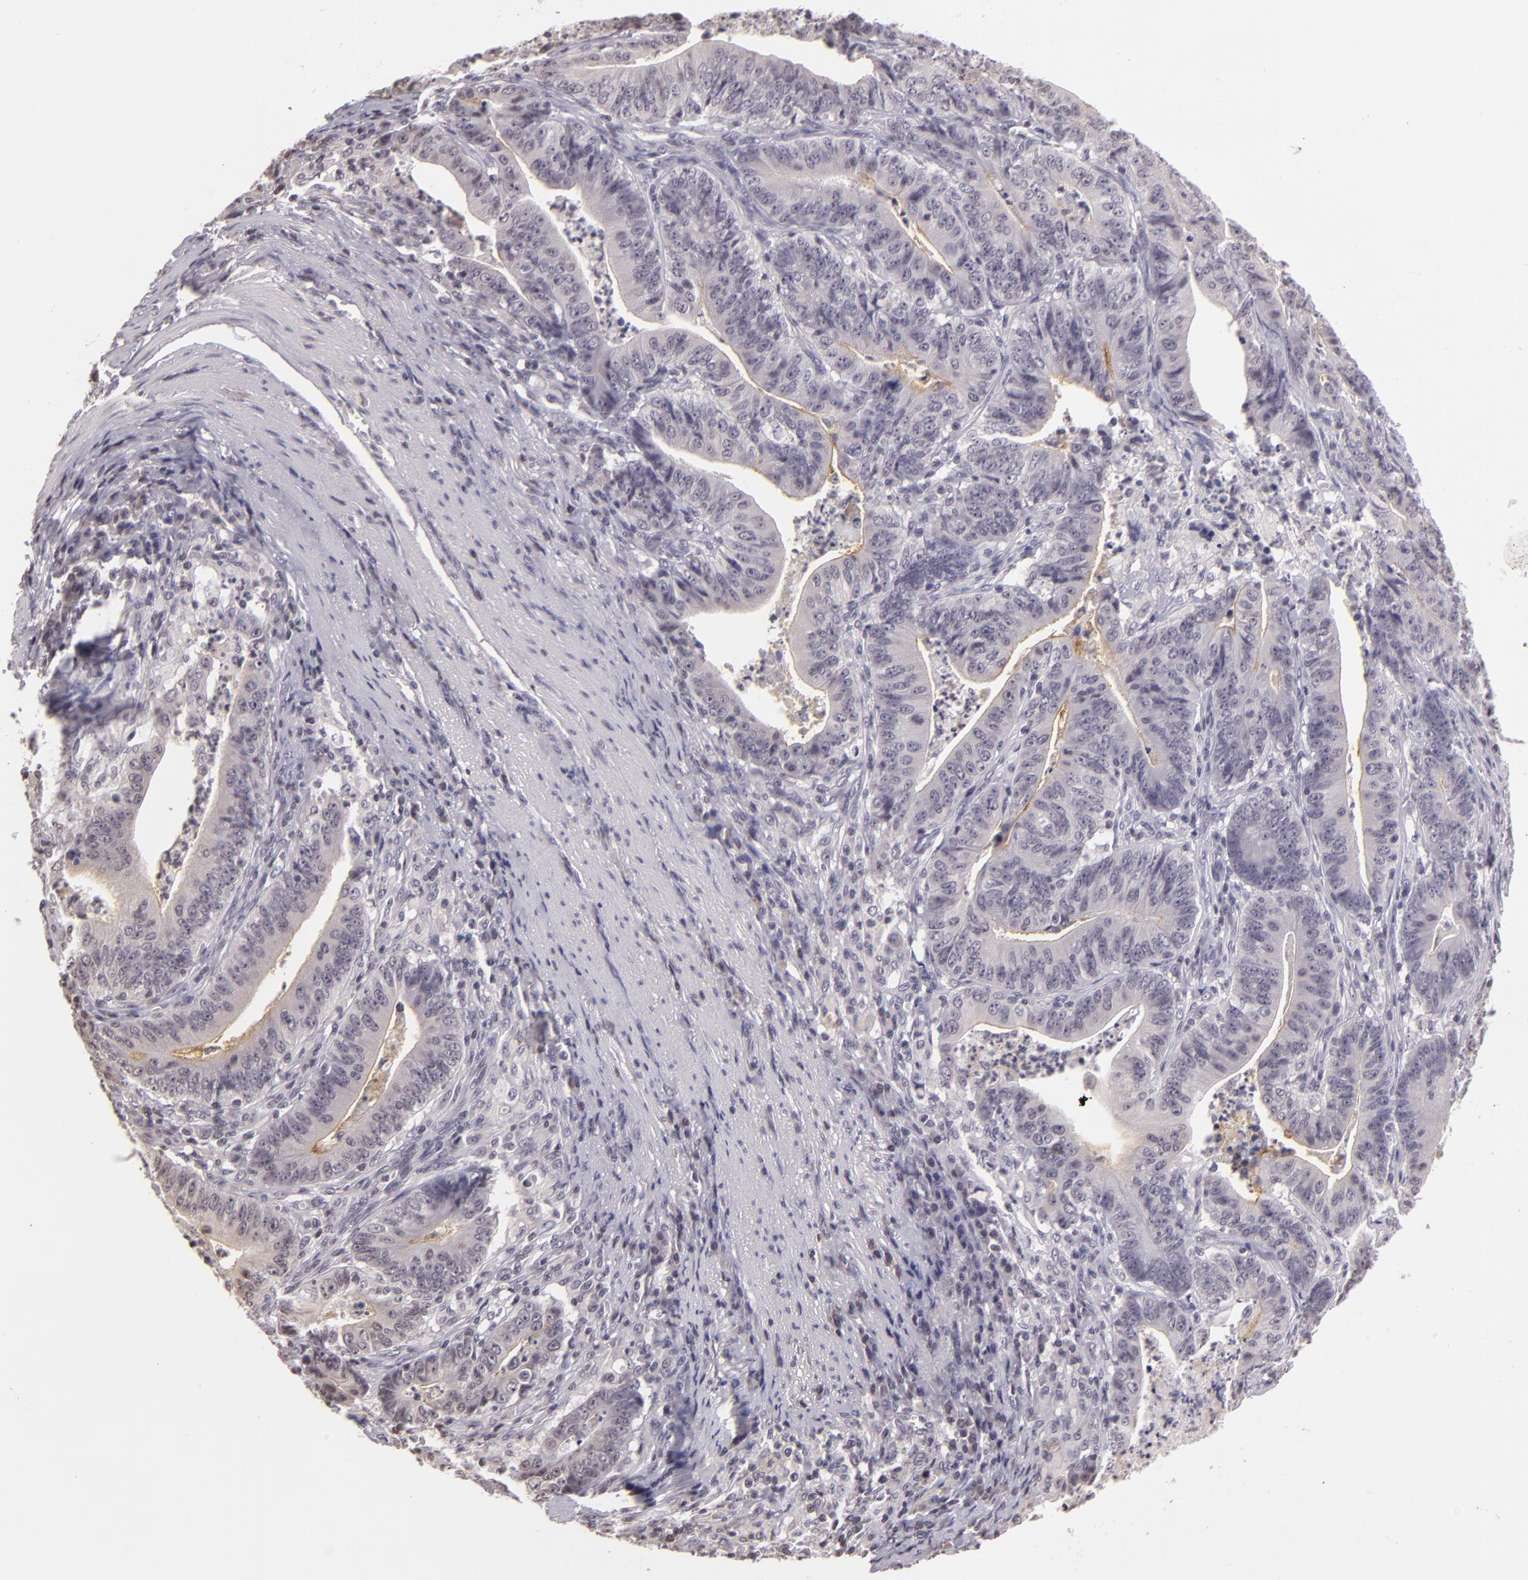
{"staining": {"intensity": "weak", "quantity": "<25%", "location": "cytoplasmic/membranous"}, "tissue": "stomach cancer", "cell_type": "Tumor cells", "image_type": "cancer", "snomed": [{"axis": "morphology", "description": "Adenocarcinoma, NOS"}, {"axis": "topography", "description": "Stomach, lower"}], "caption": "This is a micrograph of IHC staining of adenocarcinoma (stomach), which shows no expression in tumor cells.", "gene": "MUC1", "patient": {"sex": "female", "age": 86}}